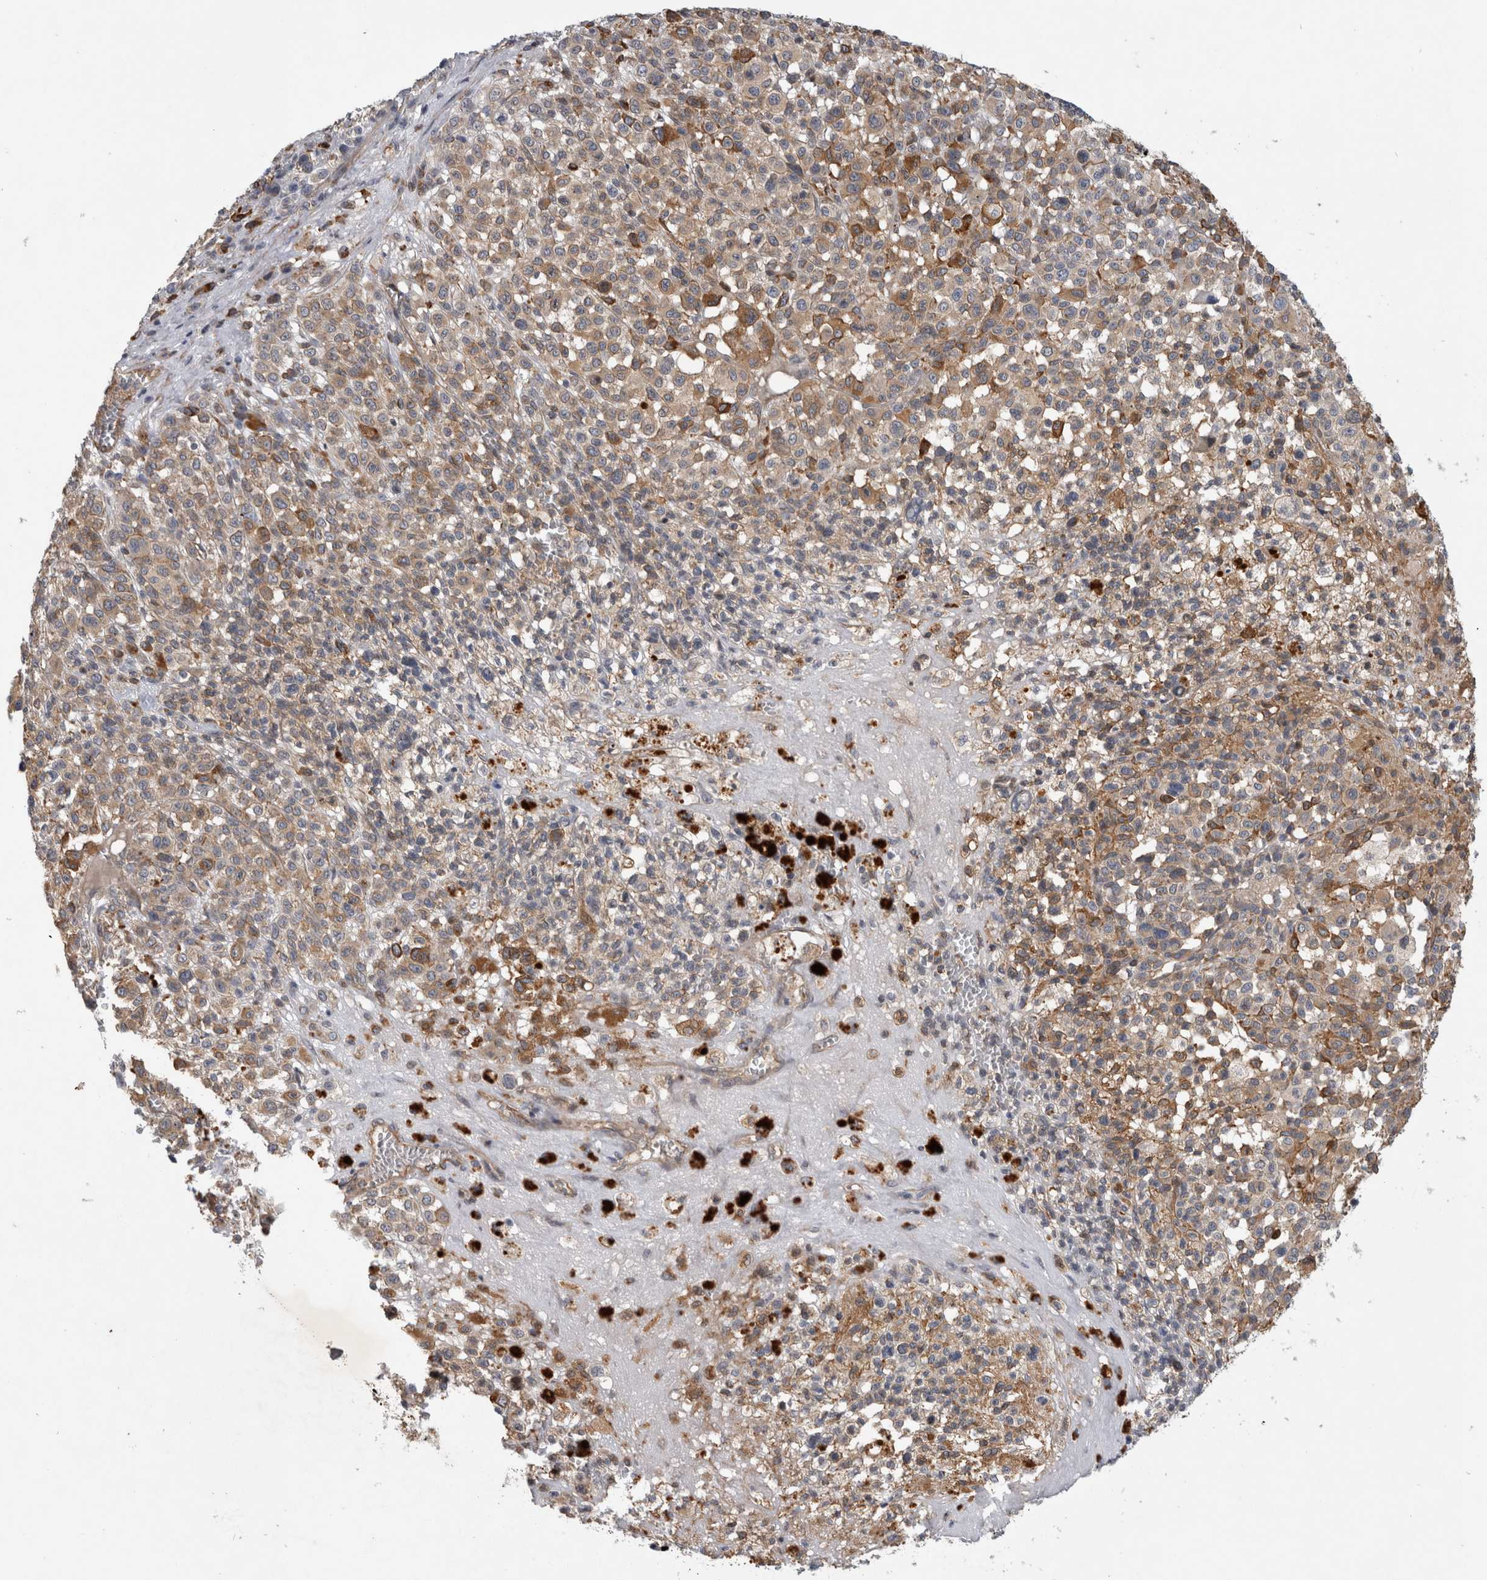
{"staining": {"intensity": "moderate", "quantity": ">75%", "location": "cytoplasmic/membranous"}, "tissue": "melanoma", "cell_type": "Tumor cells", "image_type": "cancer", "snomed": [{"axis": "morphology", "description": "Malignant melanoma, Metastatic site"}, {"axis": "topography", "description": "Skin"}], "caption": "Protein expression analysis of melanoma displays moderate cytoplasmic/membranous positivity in about >75% of tumor cells.", "gene": "ANKFY1", "patient": {"sex": "female", "age": 74}}